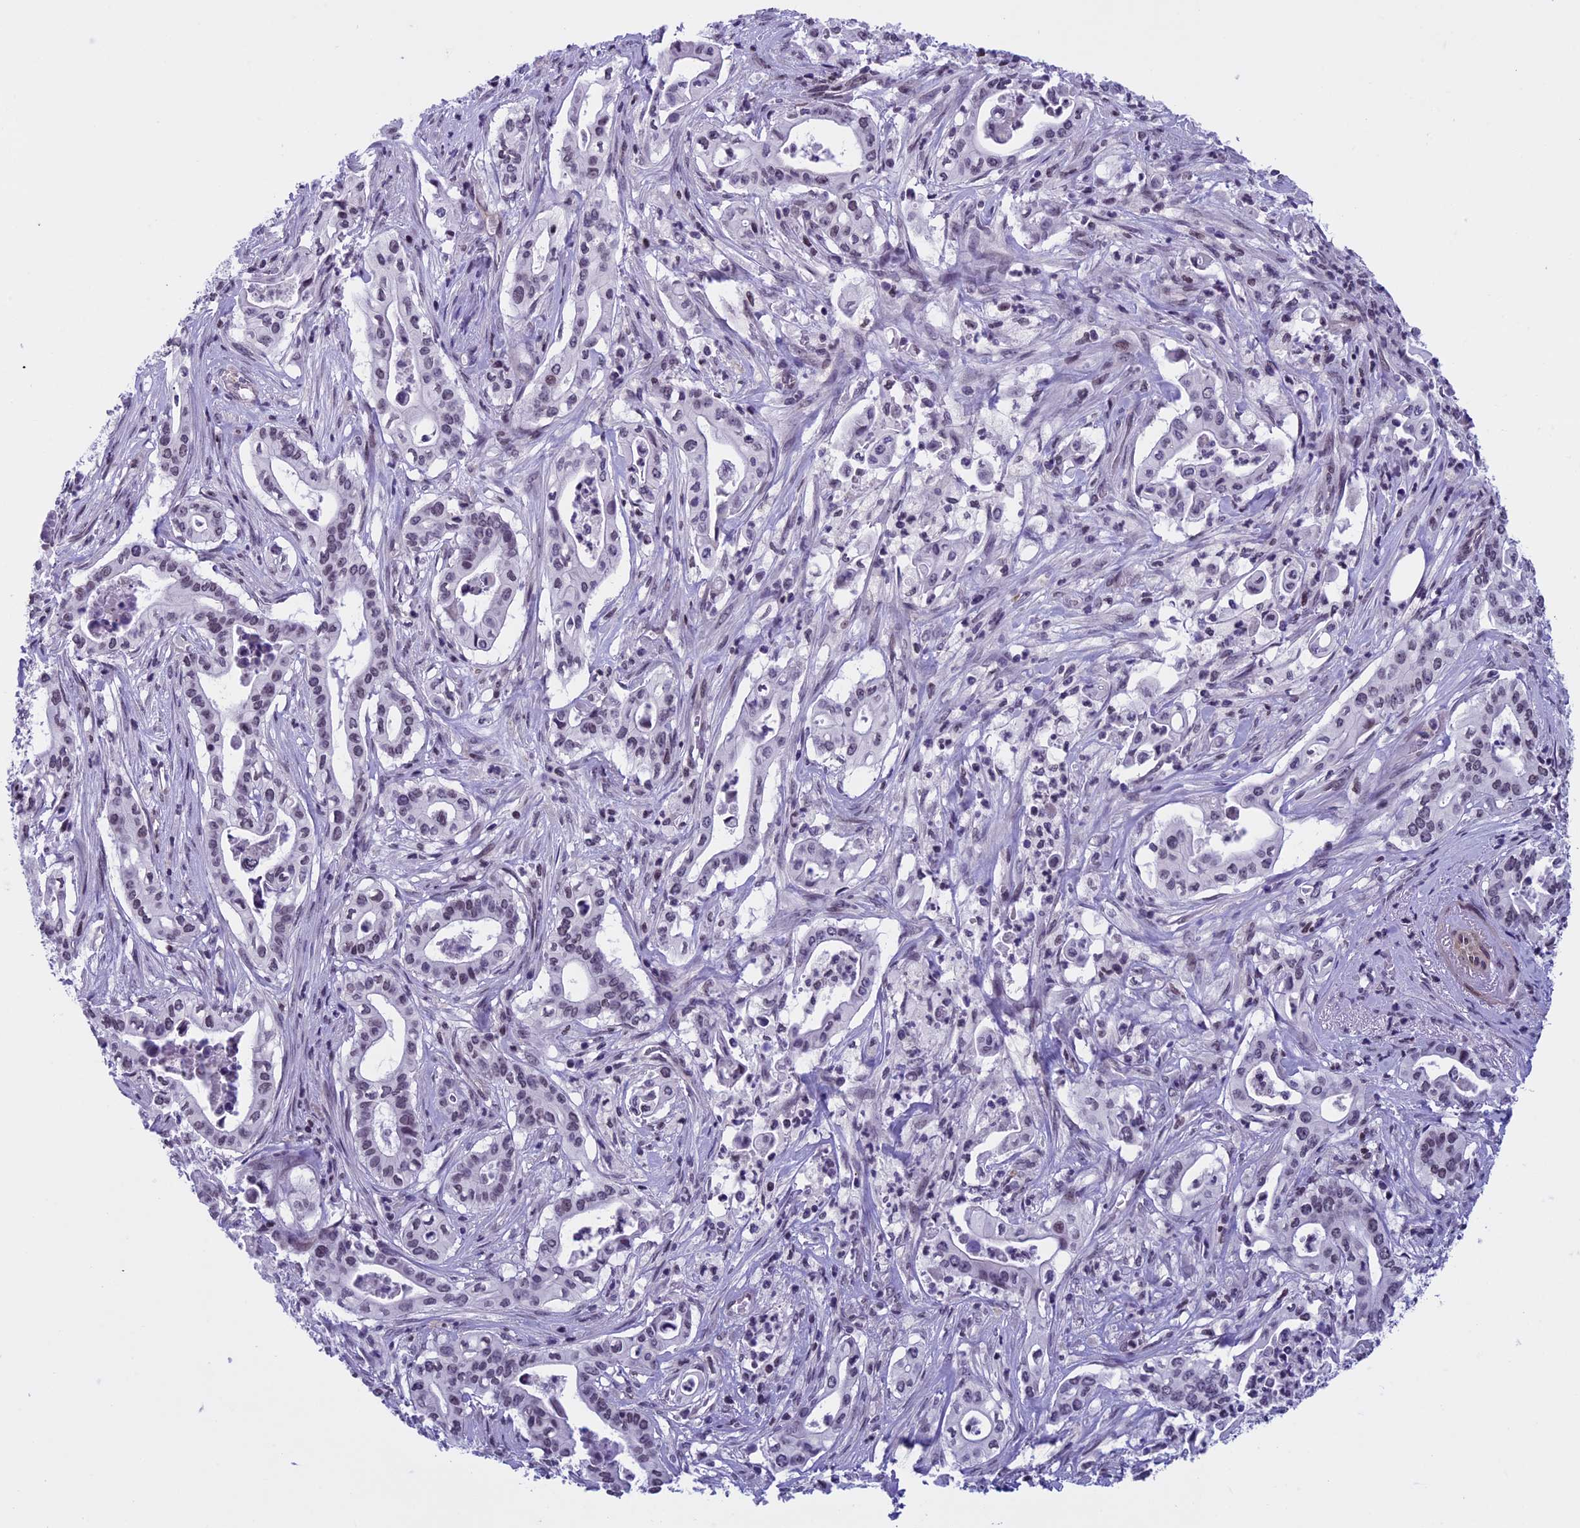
{"staining": {"intensity": "weak", "quantity": "25%-75%", "location": "nuclear"}, "tissue": "pancreatic cancer", "cell_type": "Tumor cells", "image_type": "cancer", "snomed": [{"axis": "morphology", "description": "Adenocarcinoma, NOS"}, {"axis": "topography", "description": "Pancreas"}], "caption": "High-magnification brightfield microscopy of pancreatic cancer stained with DAB (brown) and counterstained with hematoxylin (blue). tumor cells exhibit weak nuclear expression is present in about25%-75% of cells. Using DAB (3,3'-diaminobenzidine) (brown) and hematoxylin (blue) stains, captured at high magnification using brightfield microscopy.", "gene": "NIPBL", "patient": {"sex": "female", "age": 77}}